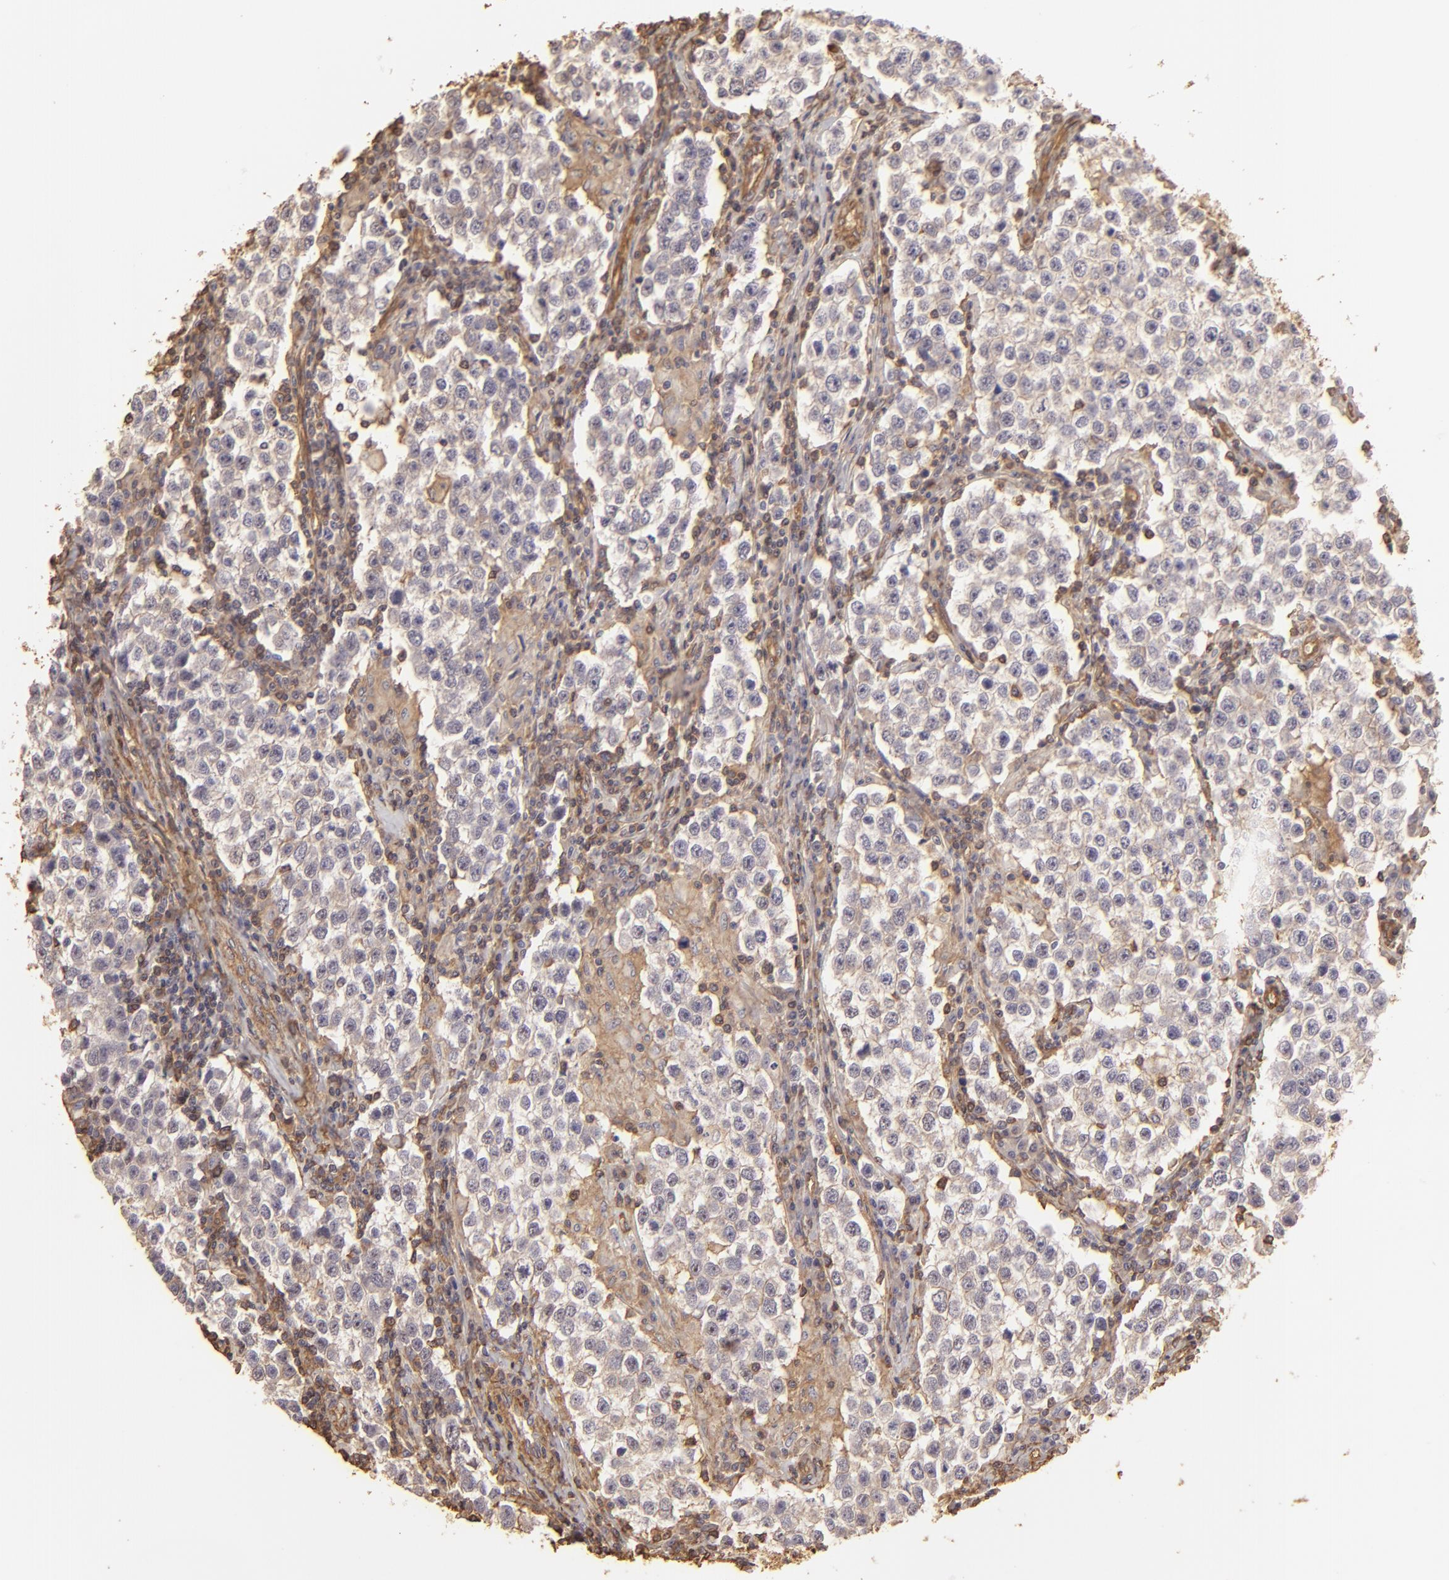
{"staining": {"intensity": "negative", "quantity": "none", "location": "none"}, "tissue": "testis cancer", "cell_type": "Tumor cells", "image_type": "cancer", "snomed": [{"axis": "morphology", "description": "Seminoma, NOS"}, {"axis": "topography", "description": "Testis"}], "caption": "Tumor cells show no significant positivity in testis seminoma.", "gene": "HSPB6", "patient": {"sex": "male", "age": 36}}